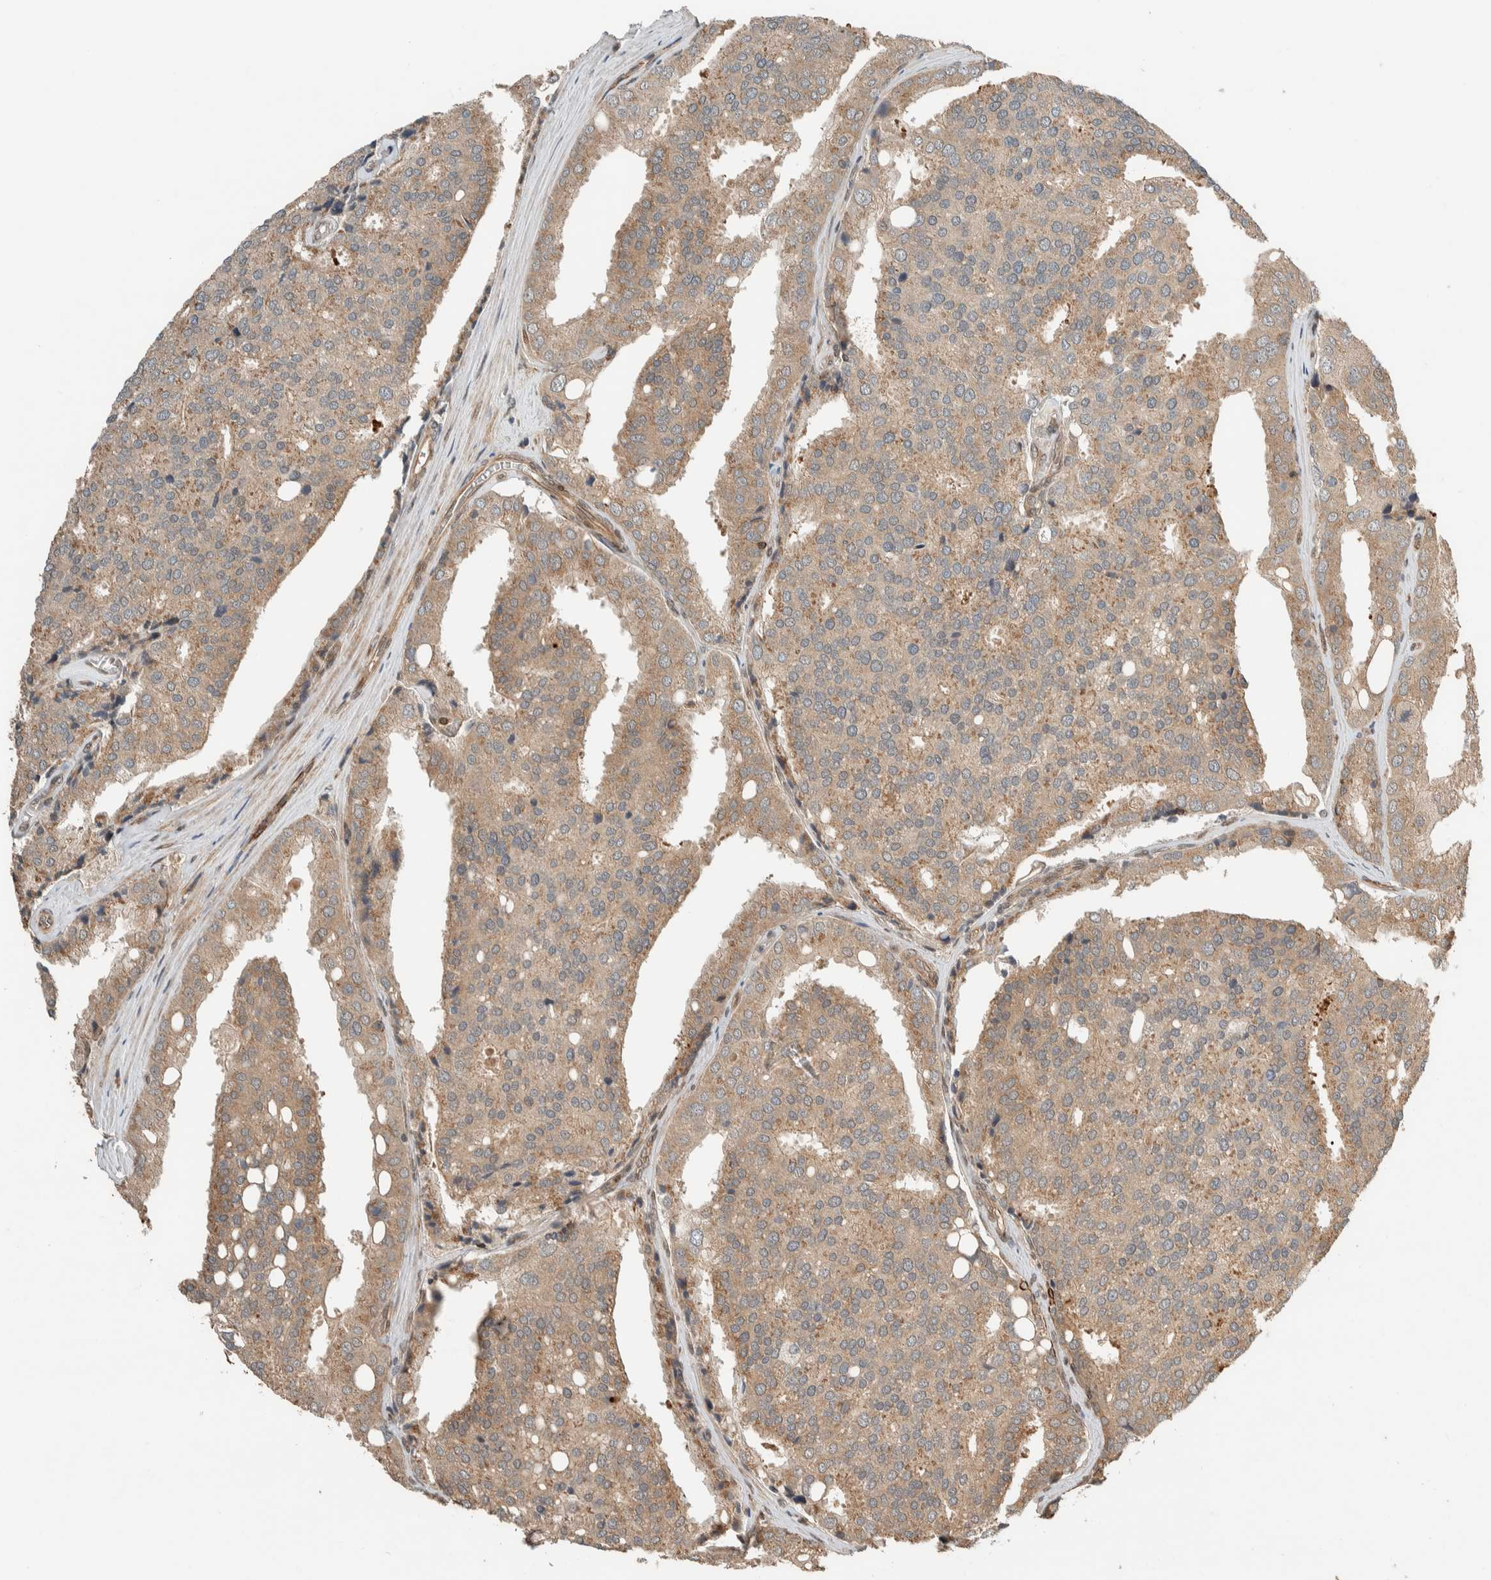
{"staining": {"intensity": "weak", "quantity": ">75%", "location": "cytoplasmic/membranous"}, "tissue": "prostate cancer", "cell_type": "Tumor cells", "image_type": "cancer", "snomed": [{"axis": "morphology", "description": "Adenocarcinoma, High grade"}, {"axis": "topography", "description": "Prostate"}], "caption": "A brown stain highlights weak cytoplasmic/membranous expression of a protein in prostate cancer (high-grade adenocarcinoma) tumor cells.", "gene": "STXBP4", "patient": {"sex": "male", "age": 50}}